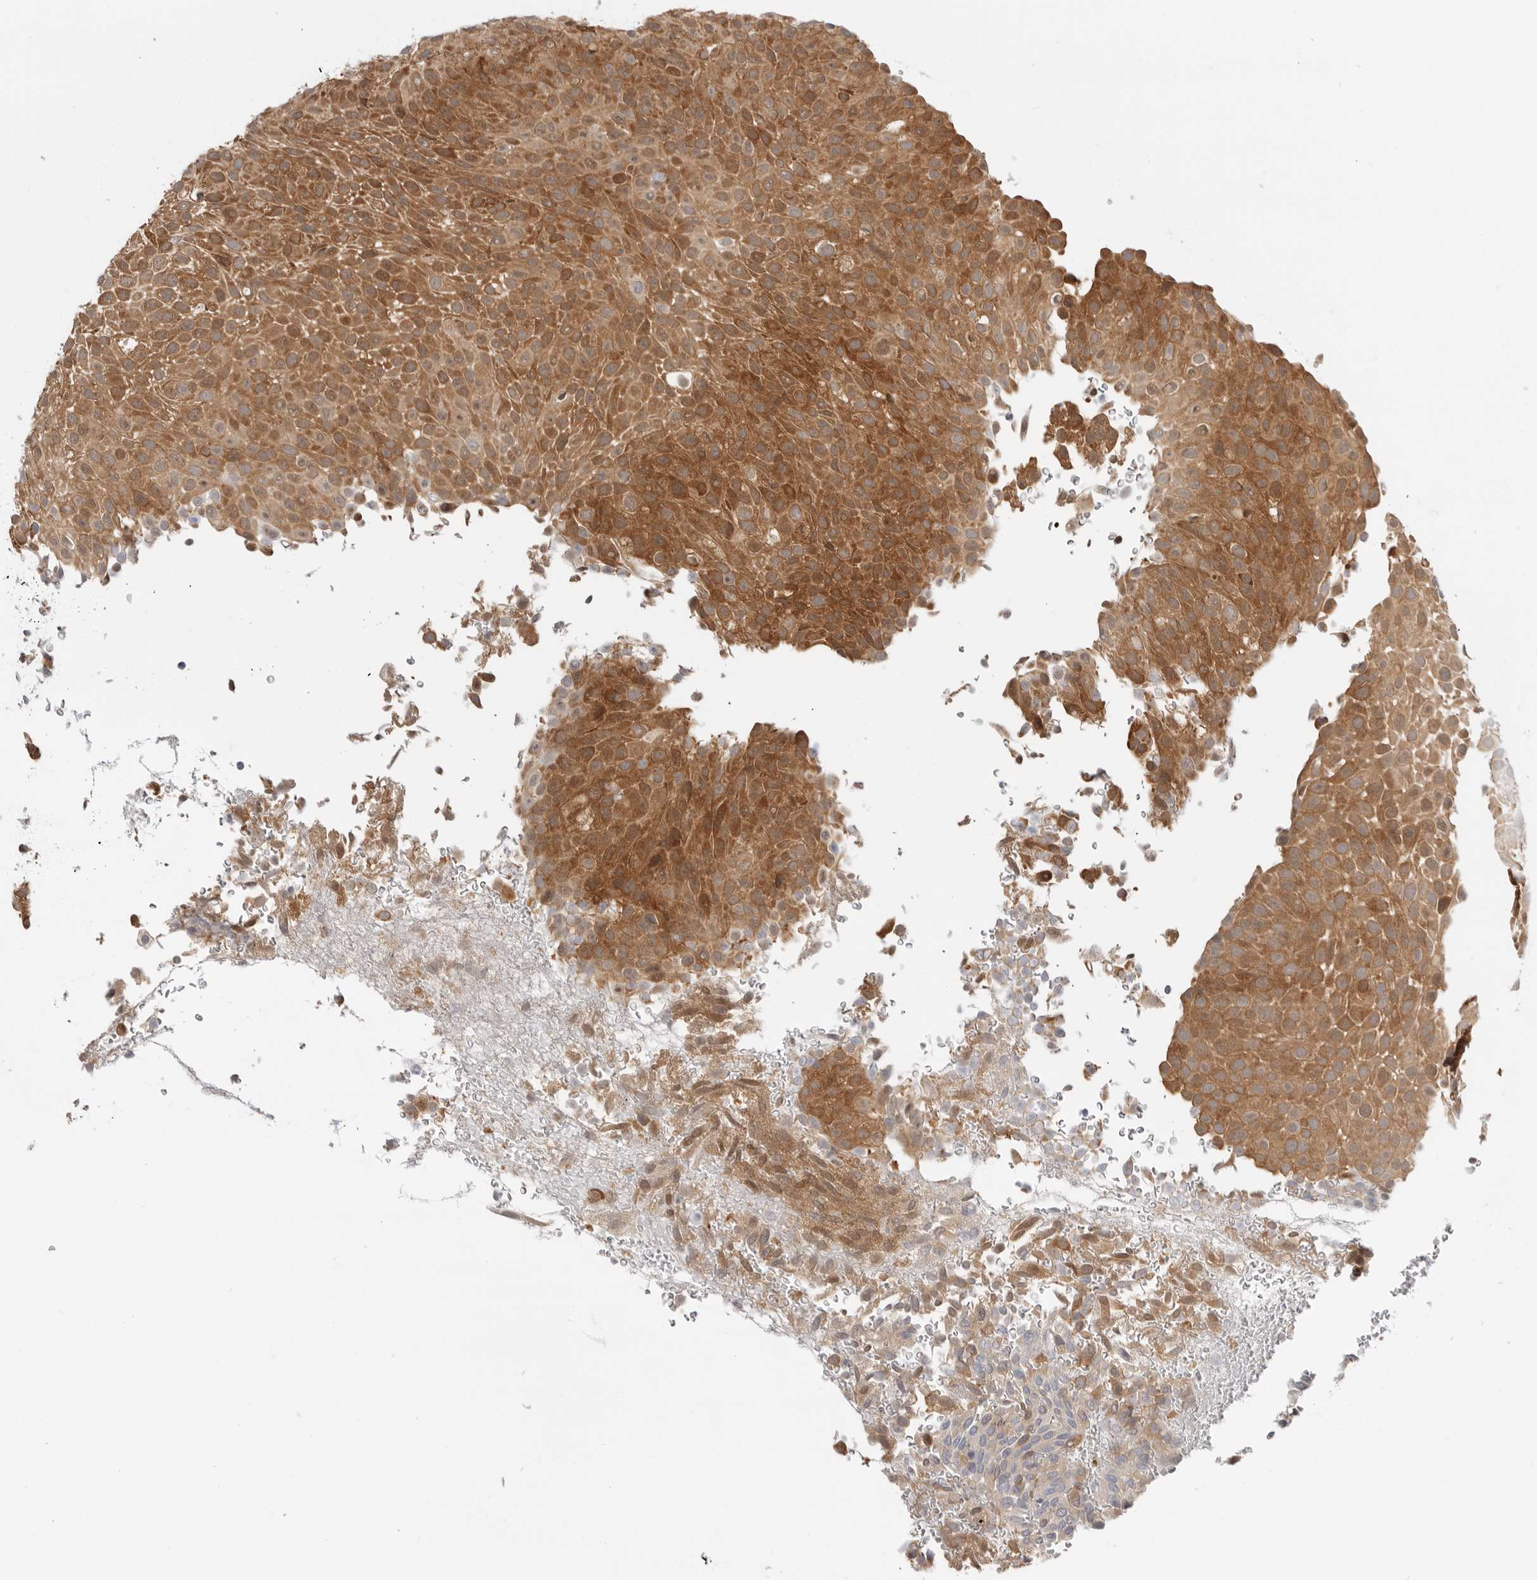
{"staining": {"intensity": "moderate", "quantity": ">75%", "location": "cytoplasmic/membranous"}, "tissue": "urothelial cancer", "cell_type": "Tumor cells", "image_type": "cancer", "snomed": [{"axis": "morphology", "description": "Urothelial carcinoma, Low grade"}, {"axis": "topography", "description": "Urinary bladder"}], "caption": "IHC photomicrograph of human urothelial cancer stained for a protein (brown), which reveals medium levels of moderate cytoplasmic/membranous staining in approximately >75% of tumor cells.", "gene": "DCAF8", "patient": {"sex": "male", "age": 78}}